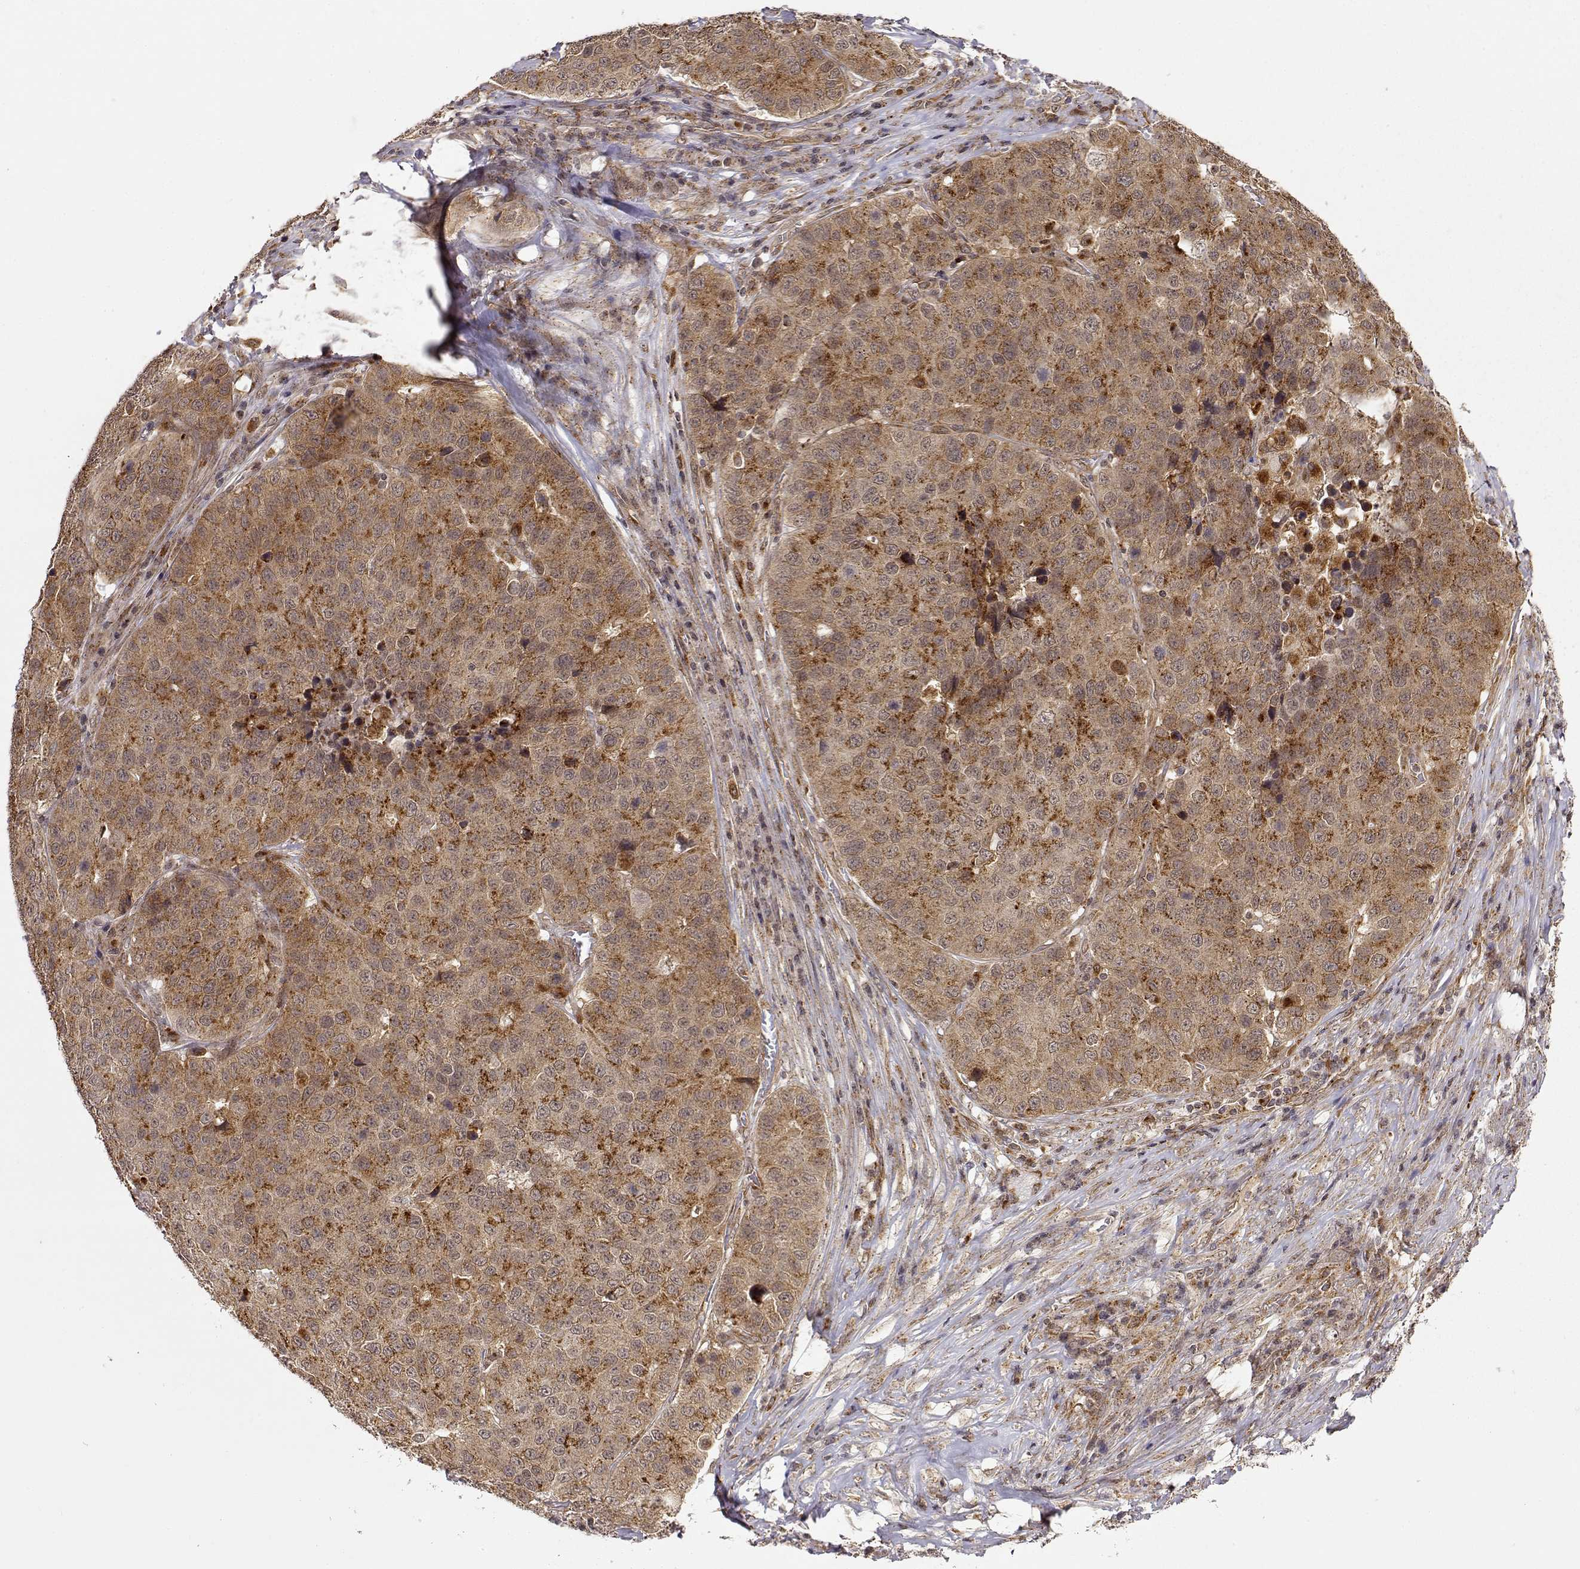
{"staining": {"intensity": "moderate", "quantity": ">75%", "location": "cytoplasmic/membranous"}, "tissue": "stomach cancer", "cell_type": "Tumor cells", "image_type": "cancer", "snomed": [{"axis": "morphology", "description": "Adenocarcinoma, NOS"}, {"axis": "topography", "description": "Stomach"}], "caption": "Immunohistochemistry staining of stomach adenocarcinoma, which shows medium levels of moderate cytoplasmic/membranous staining in about >75% of tumor cells indicating moderate cytoplasmic/membranous protein staining. The staining was performed using DAB (brown) for protein detection and nuclei were counterstained in hematoxylin (blue).", "gene": "RNF13", "patient": {"sex": "male", "age": 71}}